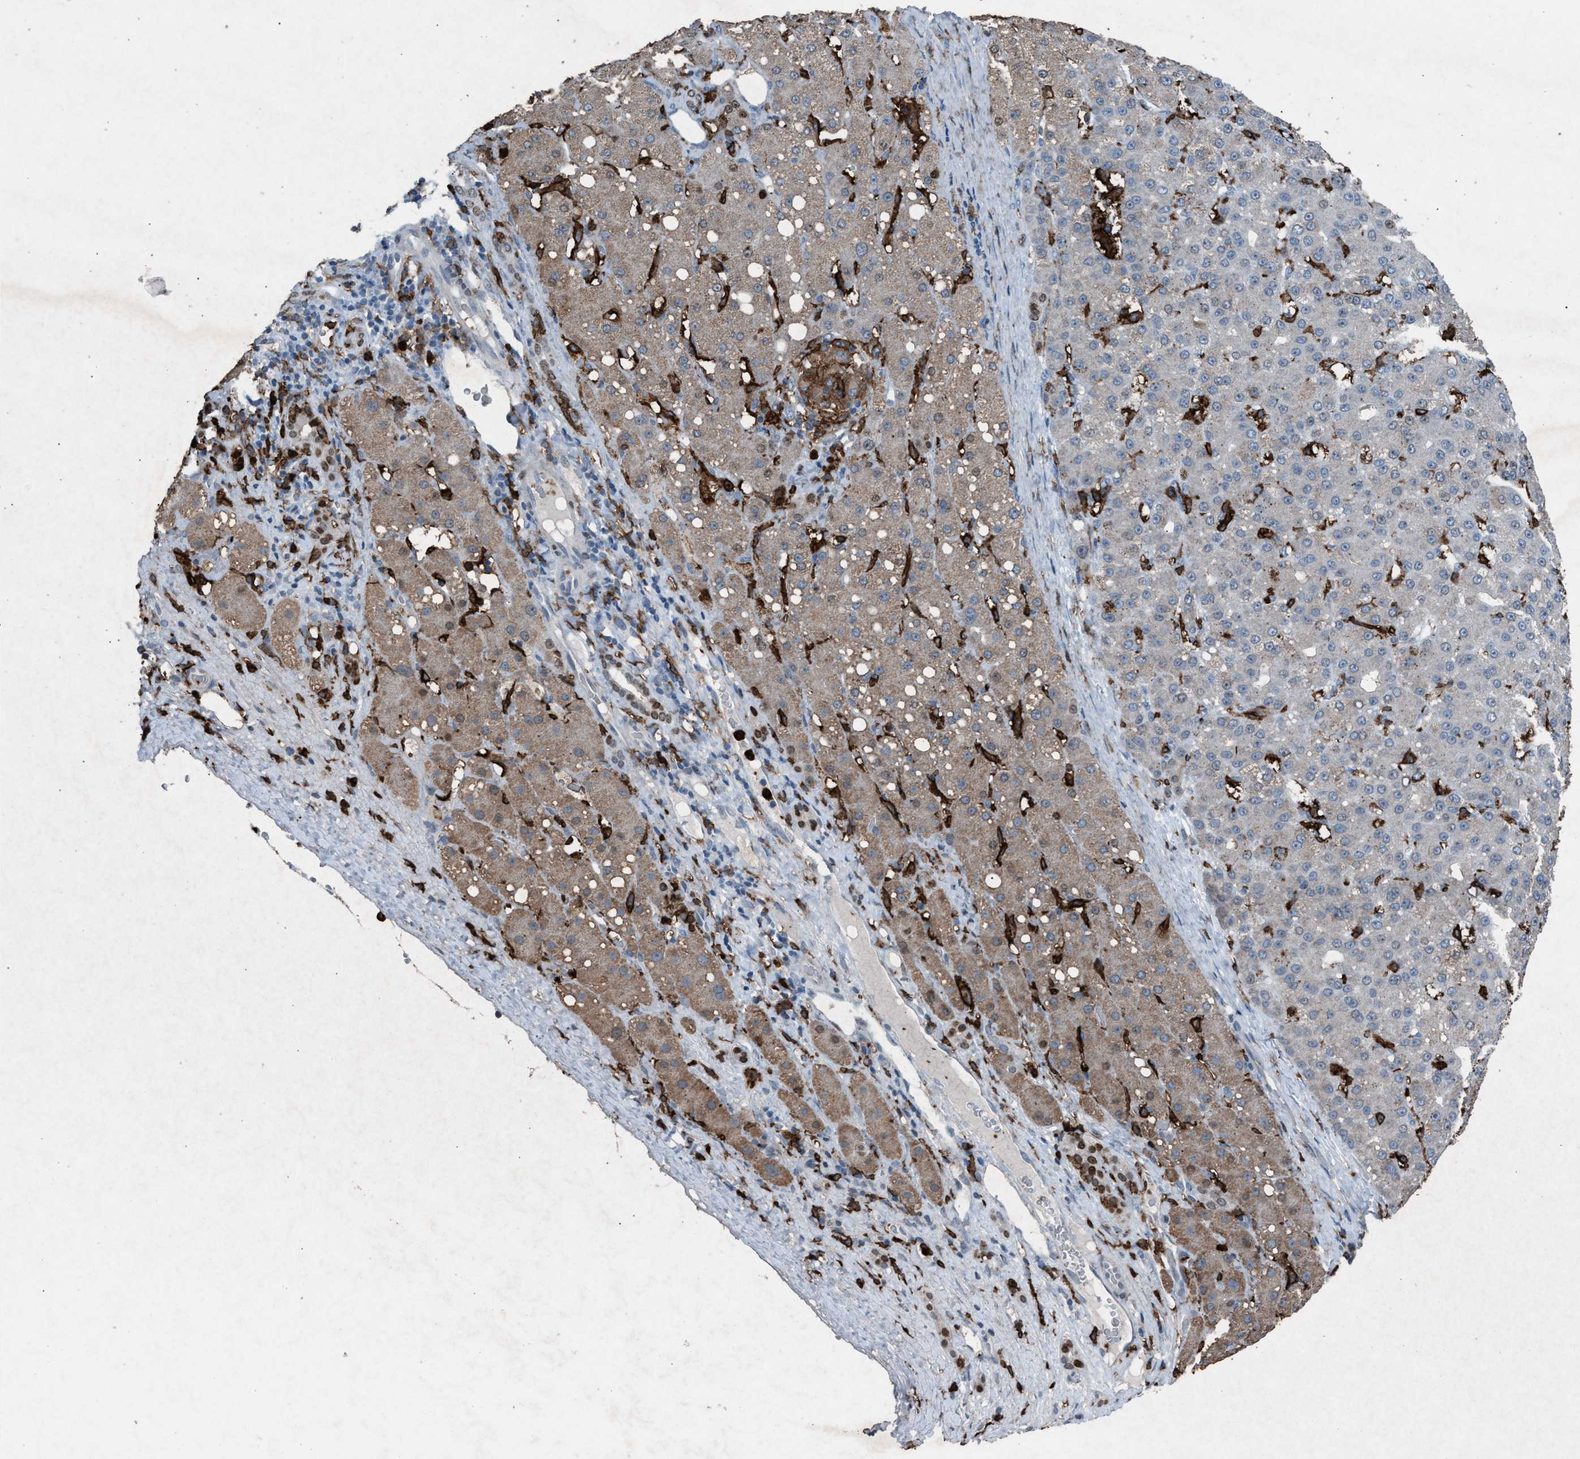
{"staining": {"intensity": "weak", "quantity": "25%-75%", "location": "cytoplasmic/membranous"}, "tissue": "liver cancer", "cell_type": "Tumor cells", "image_type": "cancer", "snomed": [{"axis": "morphology", "description": "Carcinoma, Hepatocellular, NOS"}, {"axis": "topography", "description": "Liver"}], "caption": "High-magnification brightfield microscopy of liver cancer (hepatocellular carcinoma) stained with DAB (3,3'-diaminobenzidine) (brown) and counterstained with hematoxylin (blue). tumor cells exhibit weak cytoplasmic/membranous expression is appreciated in about25%-75% of cells.", "gene": "FCER1G", "patient": {"sex": "male", "age": 67}}